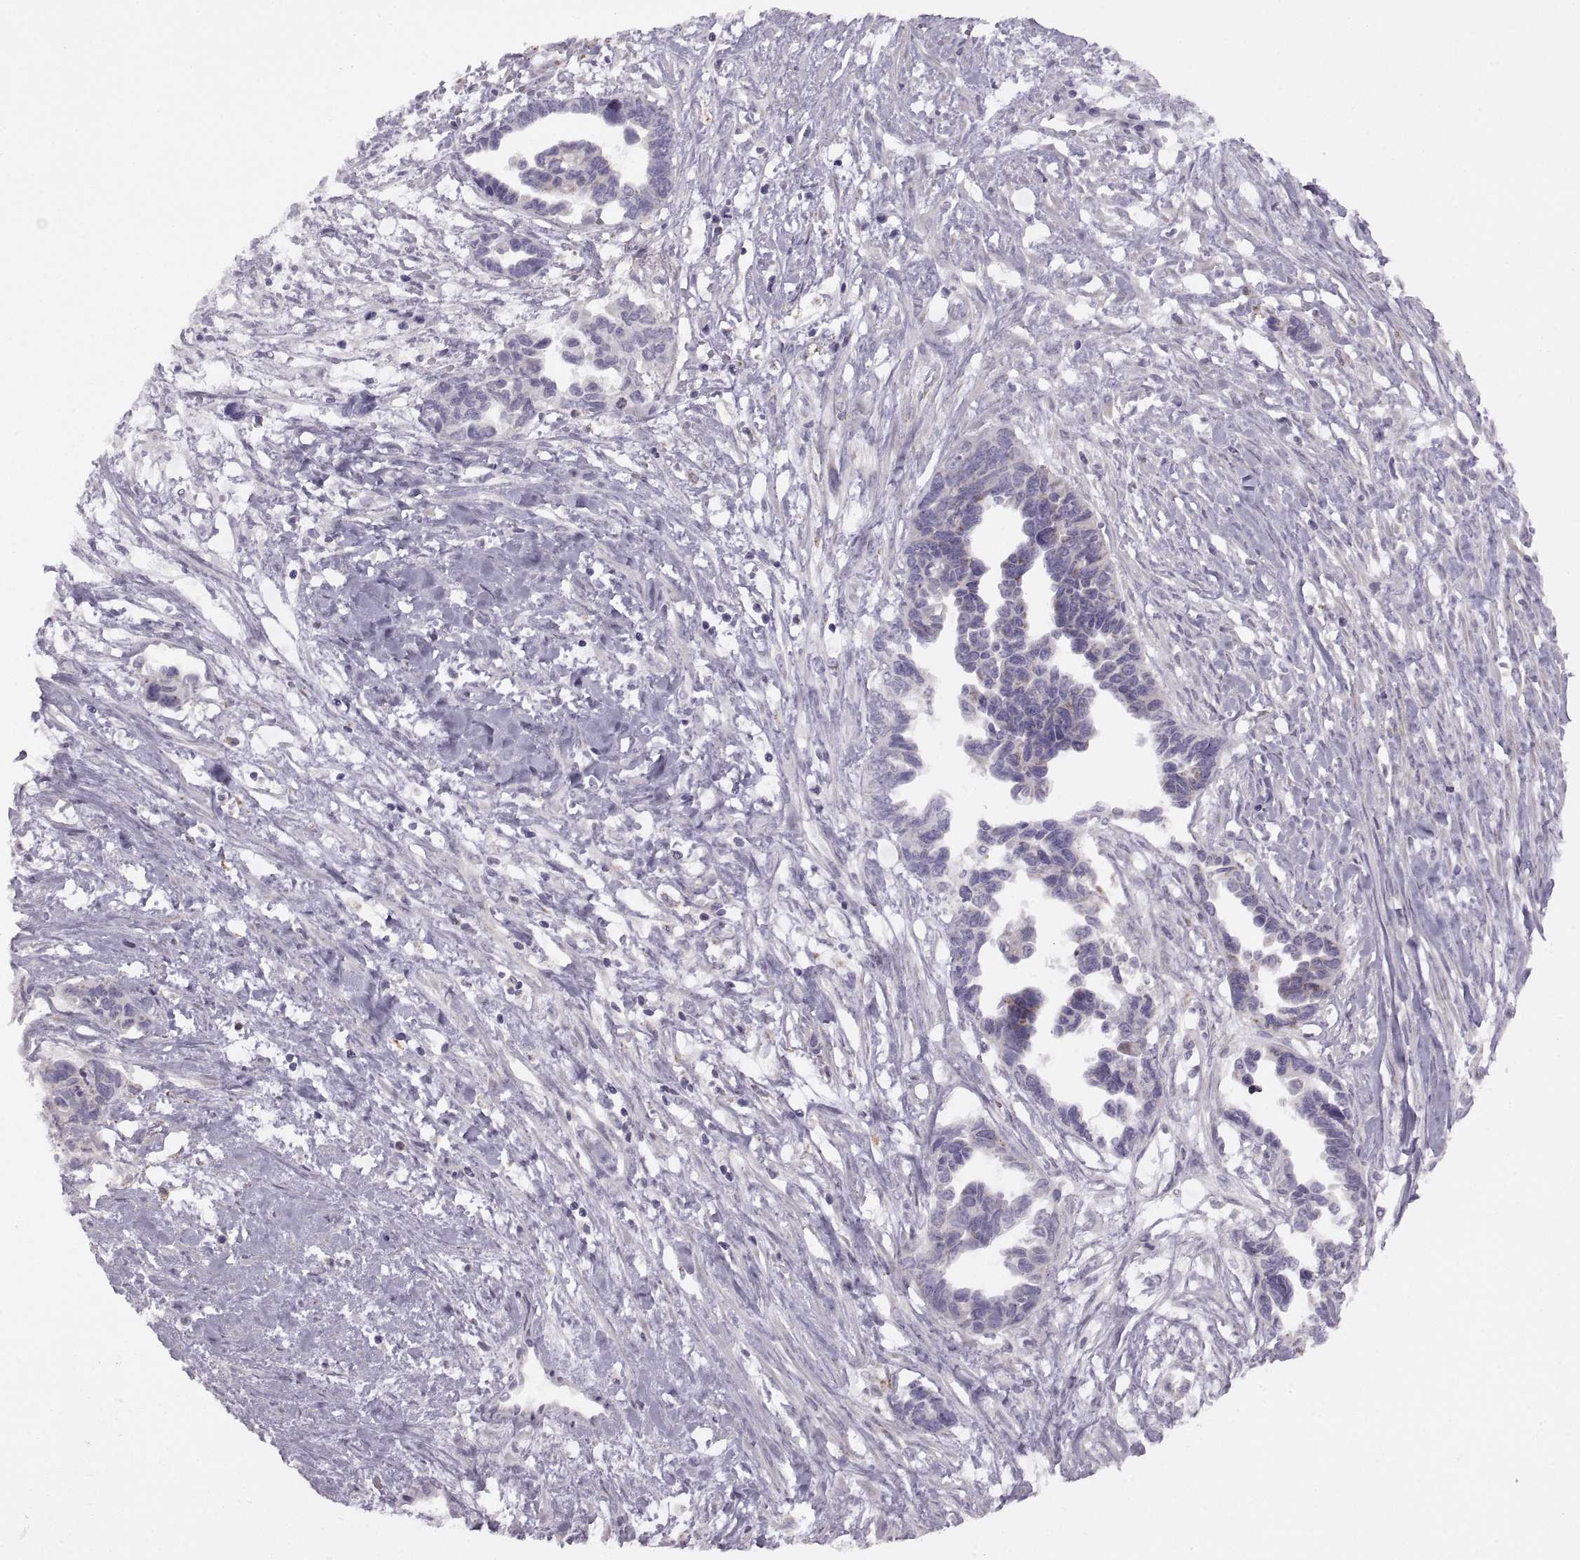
{"staining": {"intensity": "moderate", "quantity": "<25%", "location": "cytoplasmic/membranous"}, "tissue": "ovarian cancer", "cell_type": "Tumor cells", "image_type": "cancer", "snomed": [{"axis": "morphology", "description": "Cystadenocarcinoma, serous, NOS"}, {"axis": "topography", "description": "Ovary"}], "caption": "This photomicrograph reveals ovarian cancer (serous cystadenocarcinoma) stained with immunohistochemistry to label a protein in brown. The cytoplasmic/membranous of tumor cells show moderate positivity for the protein. Nuclei are counter-stained blue.", "gene": "PIERCE1", "patient": {"sex": "female", "age": 69}}